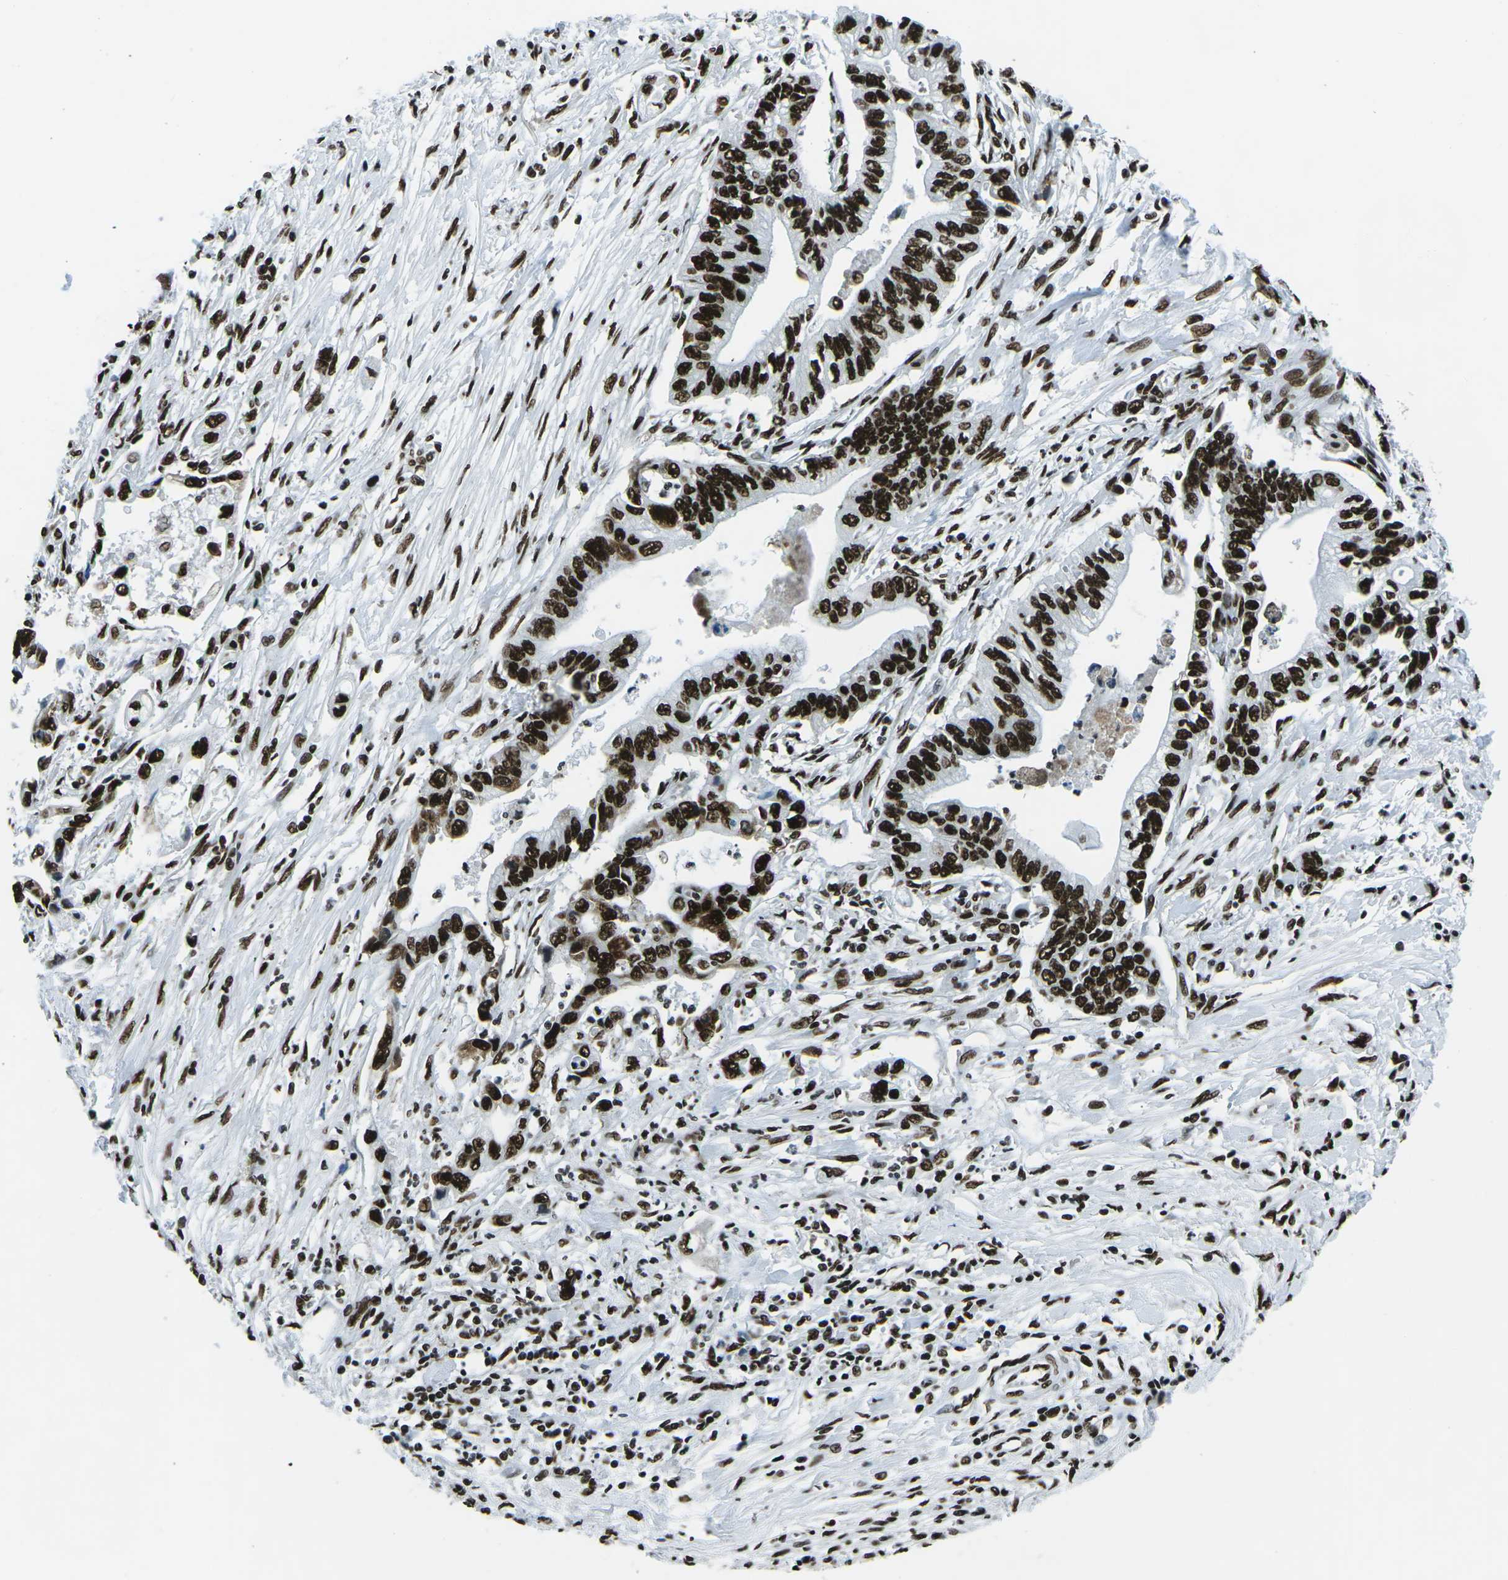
{"staining": {"intensity": "strong", "quantity": ">75%", "location": "nuclear"}, "tissue": "pancreatic cancer", "cell_type": "Tumor cells", "image_type": "cancer", "snomed": [{"axis": "morphology", "description": "Adenocarcinoma, NOS"}, {"axis": "topography", "description": "Pancreas"}], "caption": "Approximately >75% of tumor cells in human pancreatic adenocarcinoma display strong nuclear protein positivity as visualized by brown immunohistochemical staining.", "gene": "HNRNPL", "patient": {"sex": "male", "age": 56}}